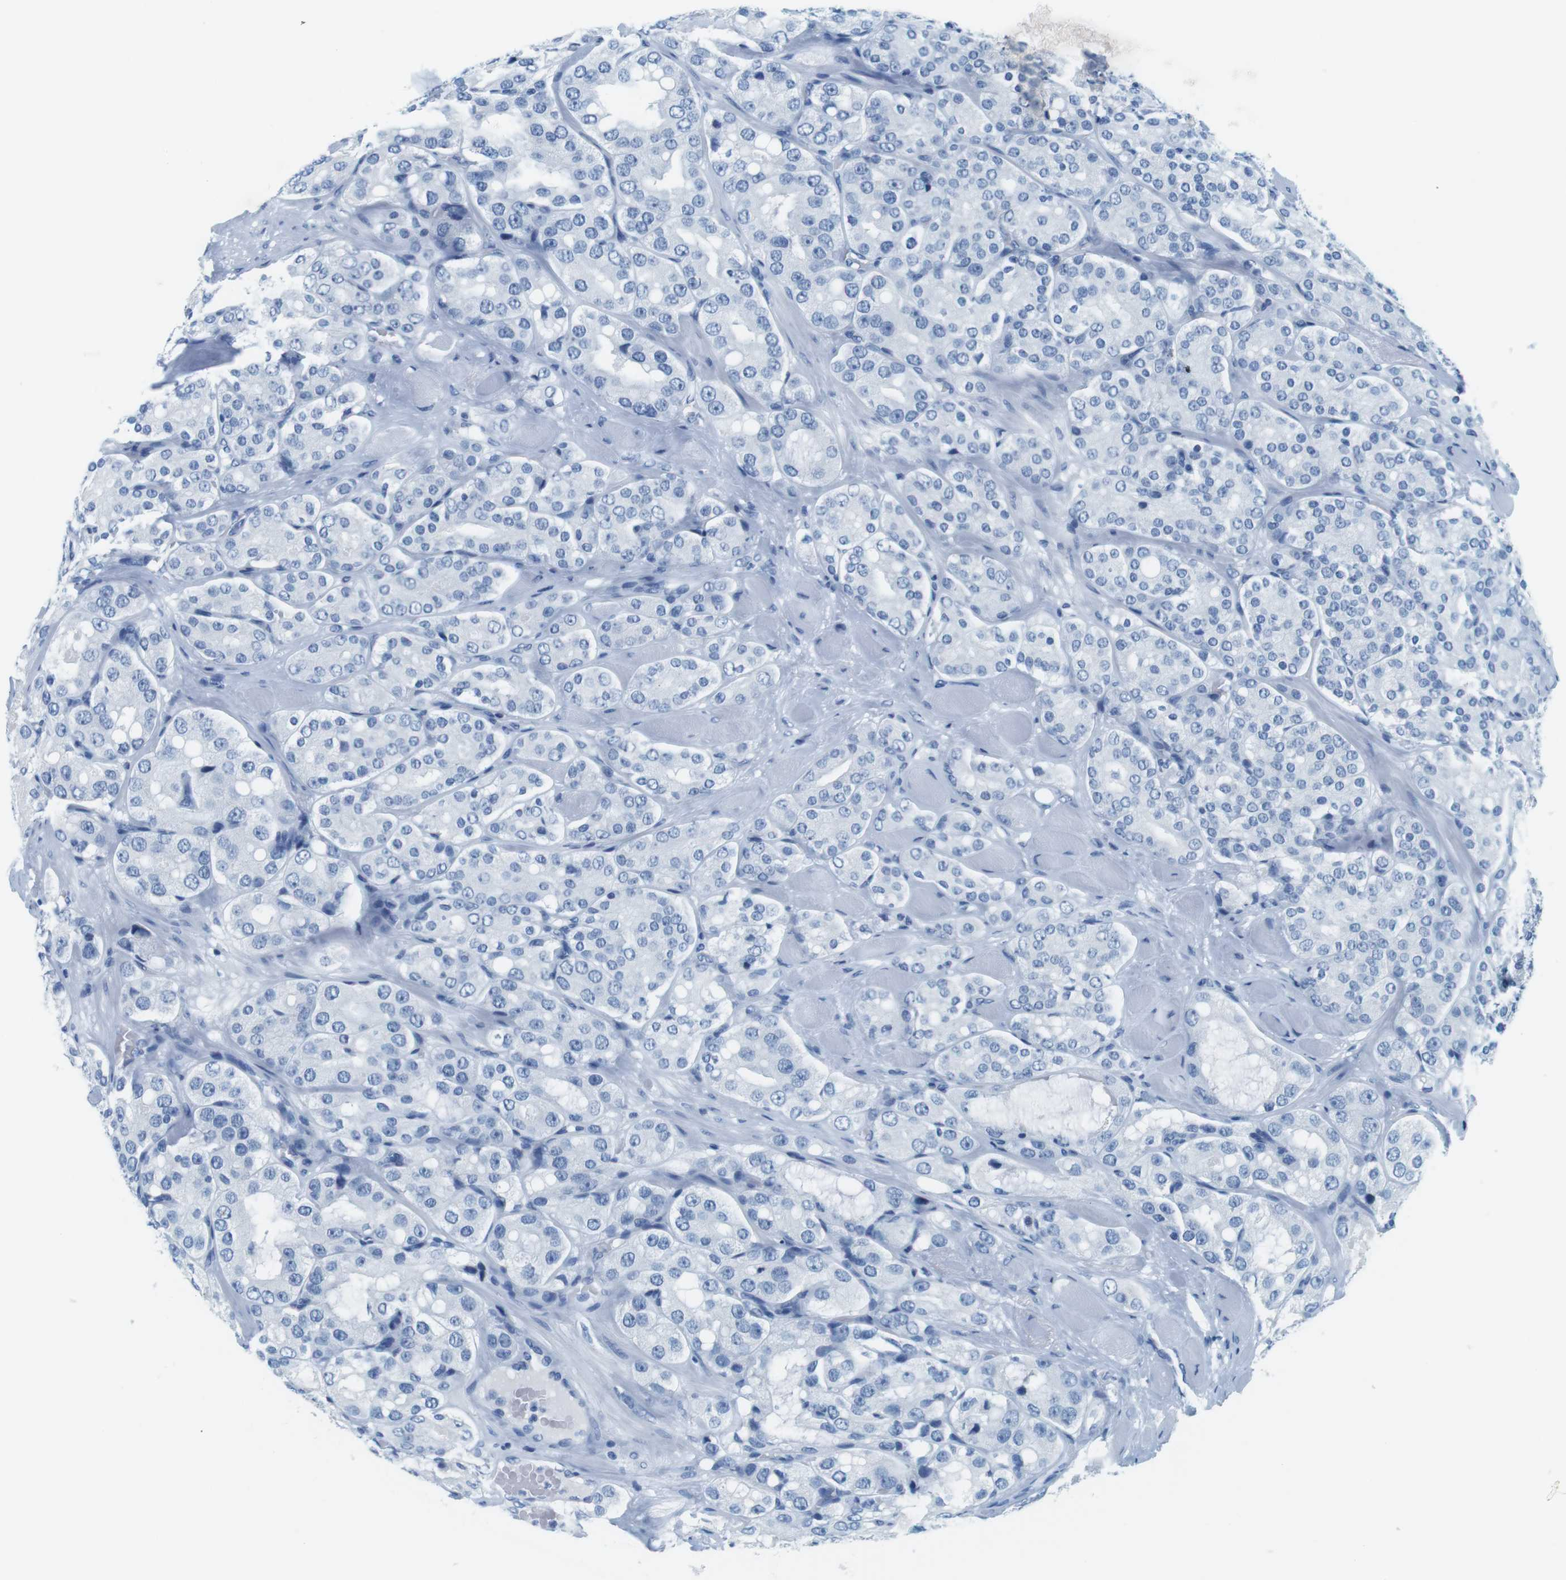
{"staining": {"intensity": "negative", "quantity": "none", "location": "none"}, "tissue": "prostate cancer", "cell_type": "Tumor cells", "image_type": "cancer", "snomed": [{"axis": "morphology", "description": "Adenocarcinoma, High grade"}, {"axis": "topography", "description": "Prostate"}], "caption": "Immunohistochemical staining of prostate cancer (high-grade adenocarcinoma) exhibits no significant expression in tumor cells.", "gene": "CYP2C9", "patient": {"sex": "male", "age": 65}}